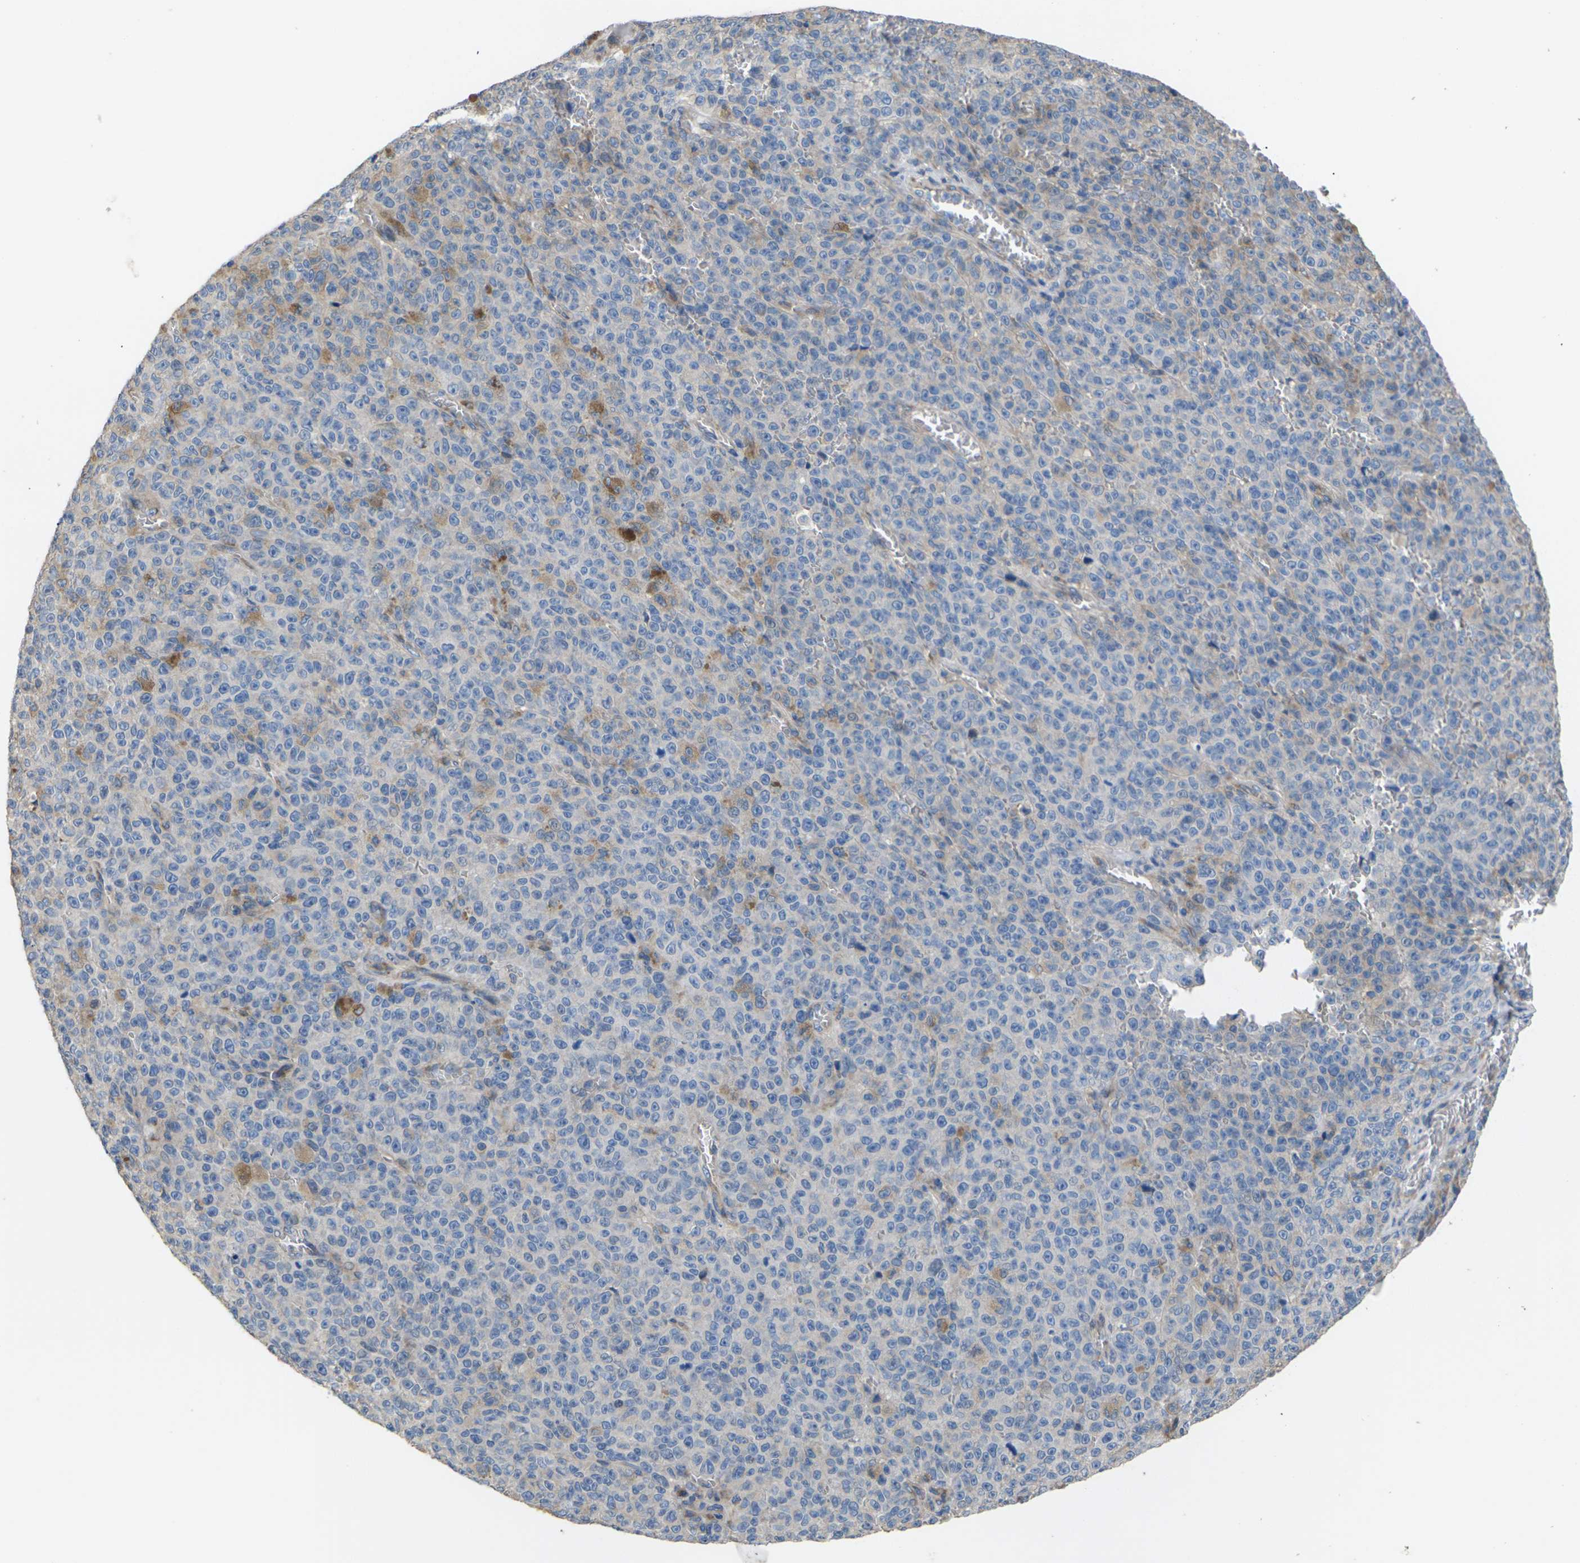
{"staining": {"intensity": "moderate", "quantity": "<25%", "location": "cytoplasmic/membranous"}, "tissue": "melanoma", "cell_type": "Tumor cells", "image_type": "cancer", "snomed": [{"axis": "morphology", "description": "Malignant melanoma, NOS"}, {"axis": "topography", "description": "Skin"}], "caption": "Protein staining by immunohistochemistry exhibits moderate cytoplasmic/membranous positivity in about <25% of tumor cells in malignant melanoma.", "gene": "KLHDC8B", "patient": {"sex": "female", "age": 82}}